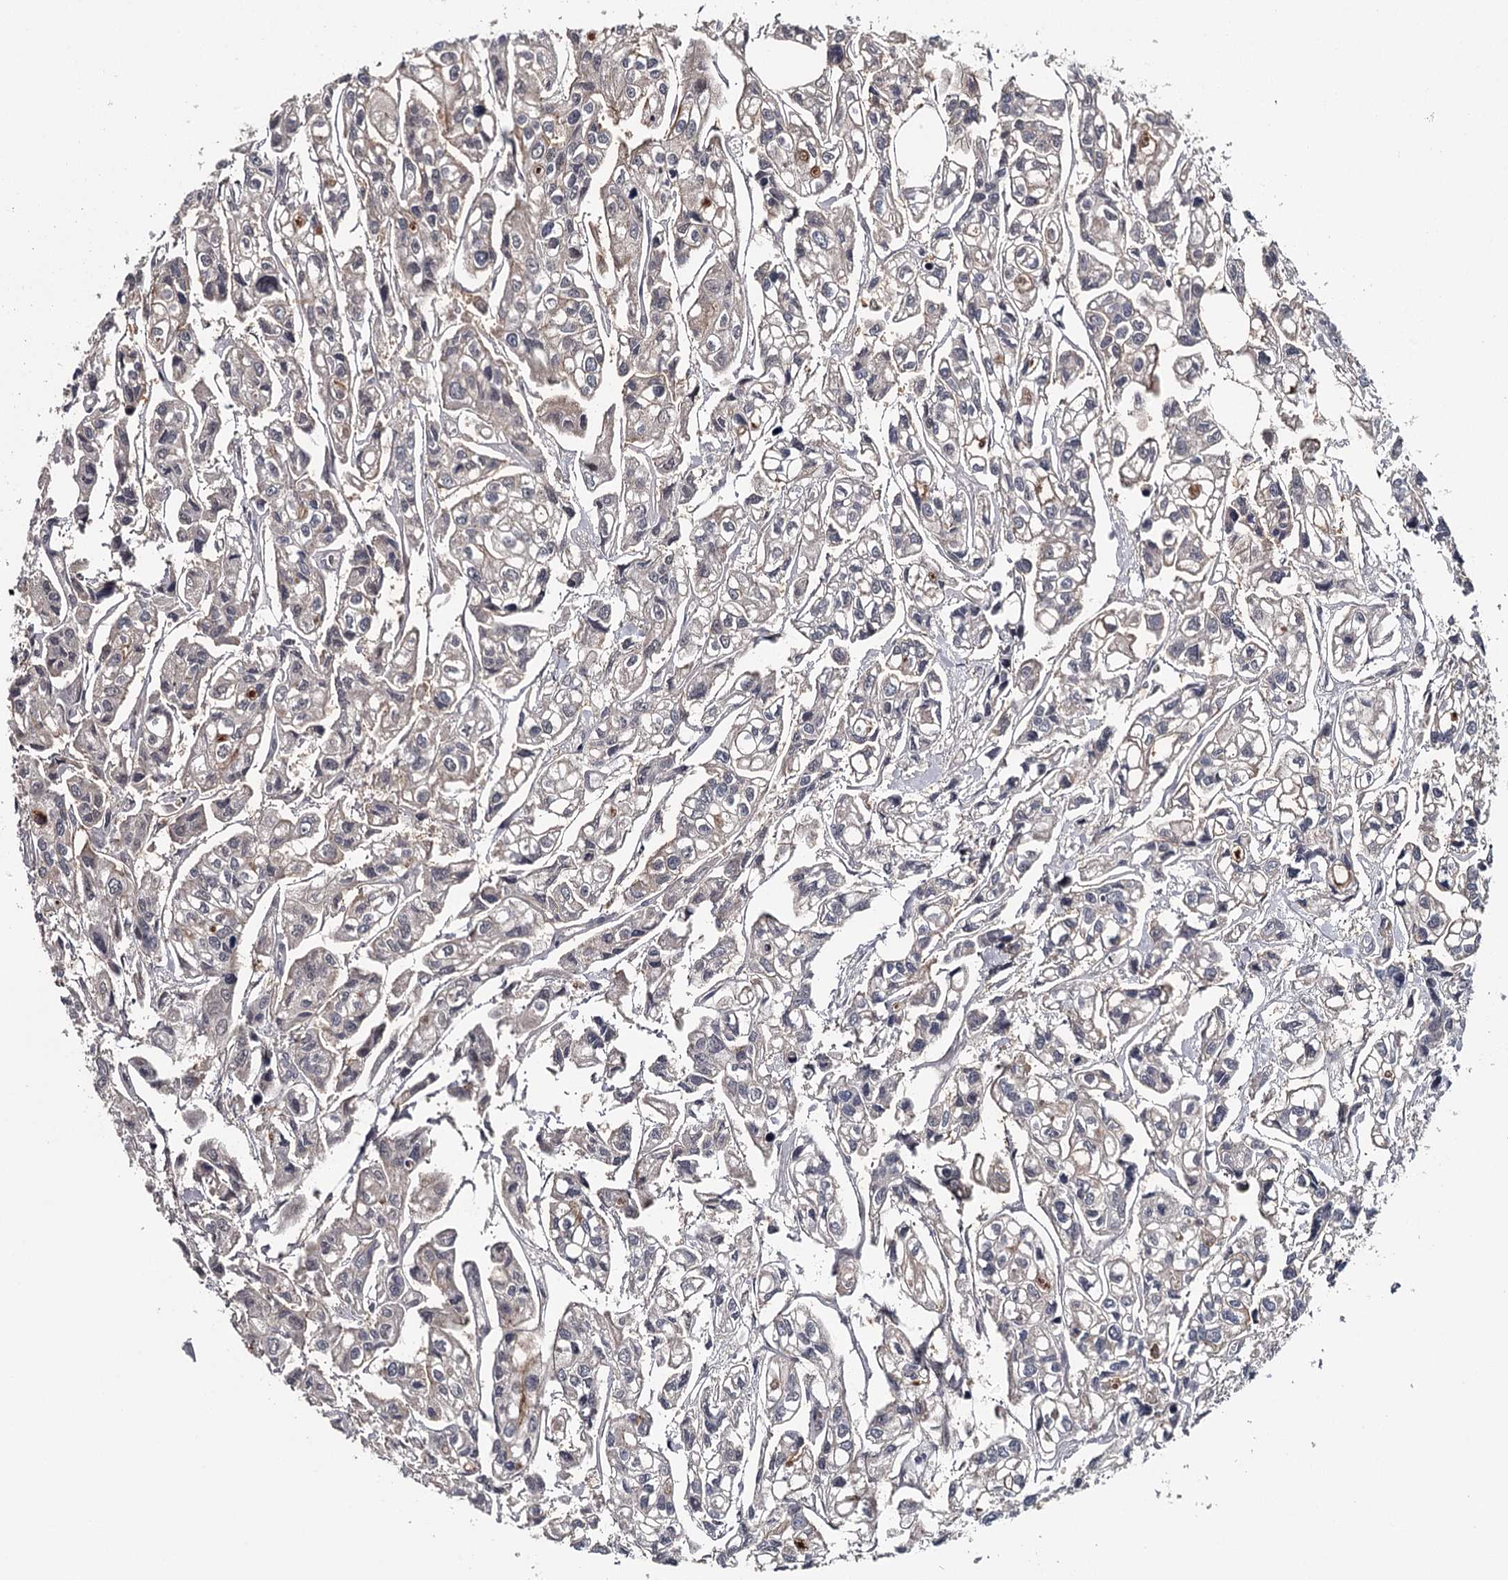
{"staining": {"intensity": "negative", "quantity": "none", "location": "none"}, "tissue": "urothelial cancer", "cell_type": "Tumor cells", "image_type": "cancer", "snomed": [{"axis": "morphology", "description": "Urothelial carcinoma, High grade"}, {"axis": "topography", "description": "Urinary bladder"}], "caption": "DAB immunohistochemical staining of high-grade urothelial carcinoma demonstrates no significant expression in tumor cells.", "gene": "GTSF1", "patient": {"sex": "male", "age": 67}}